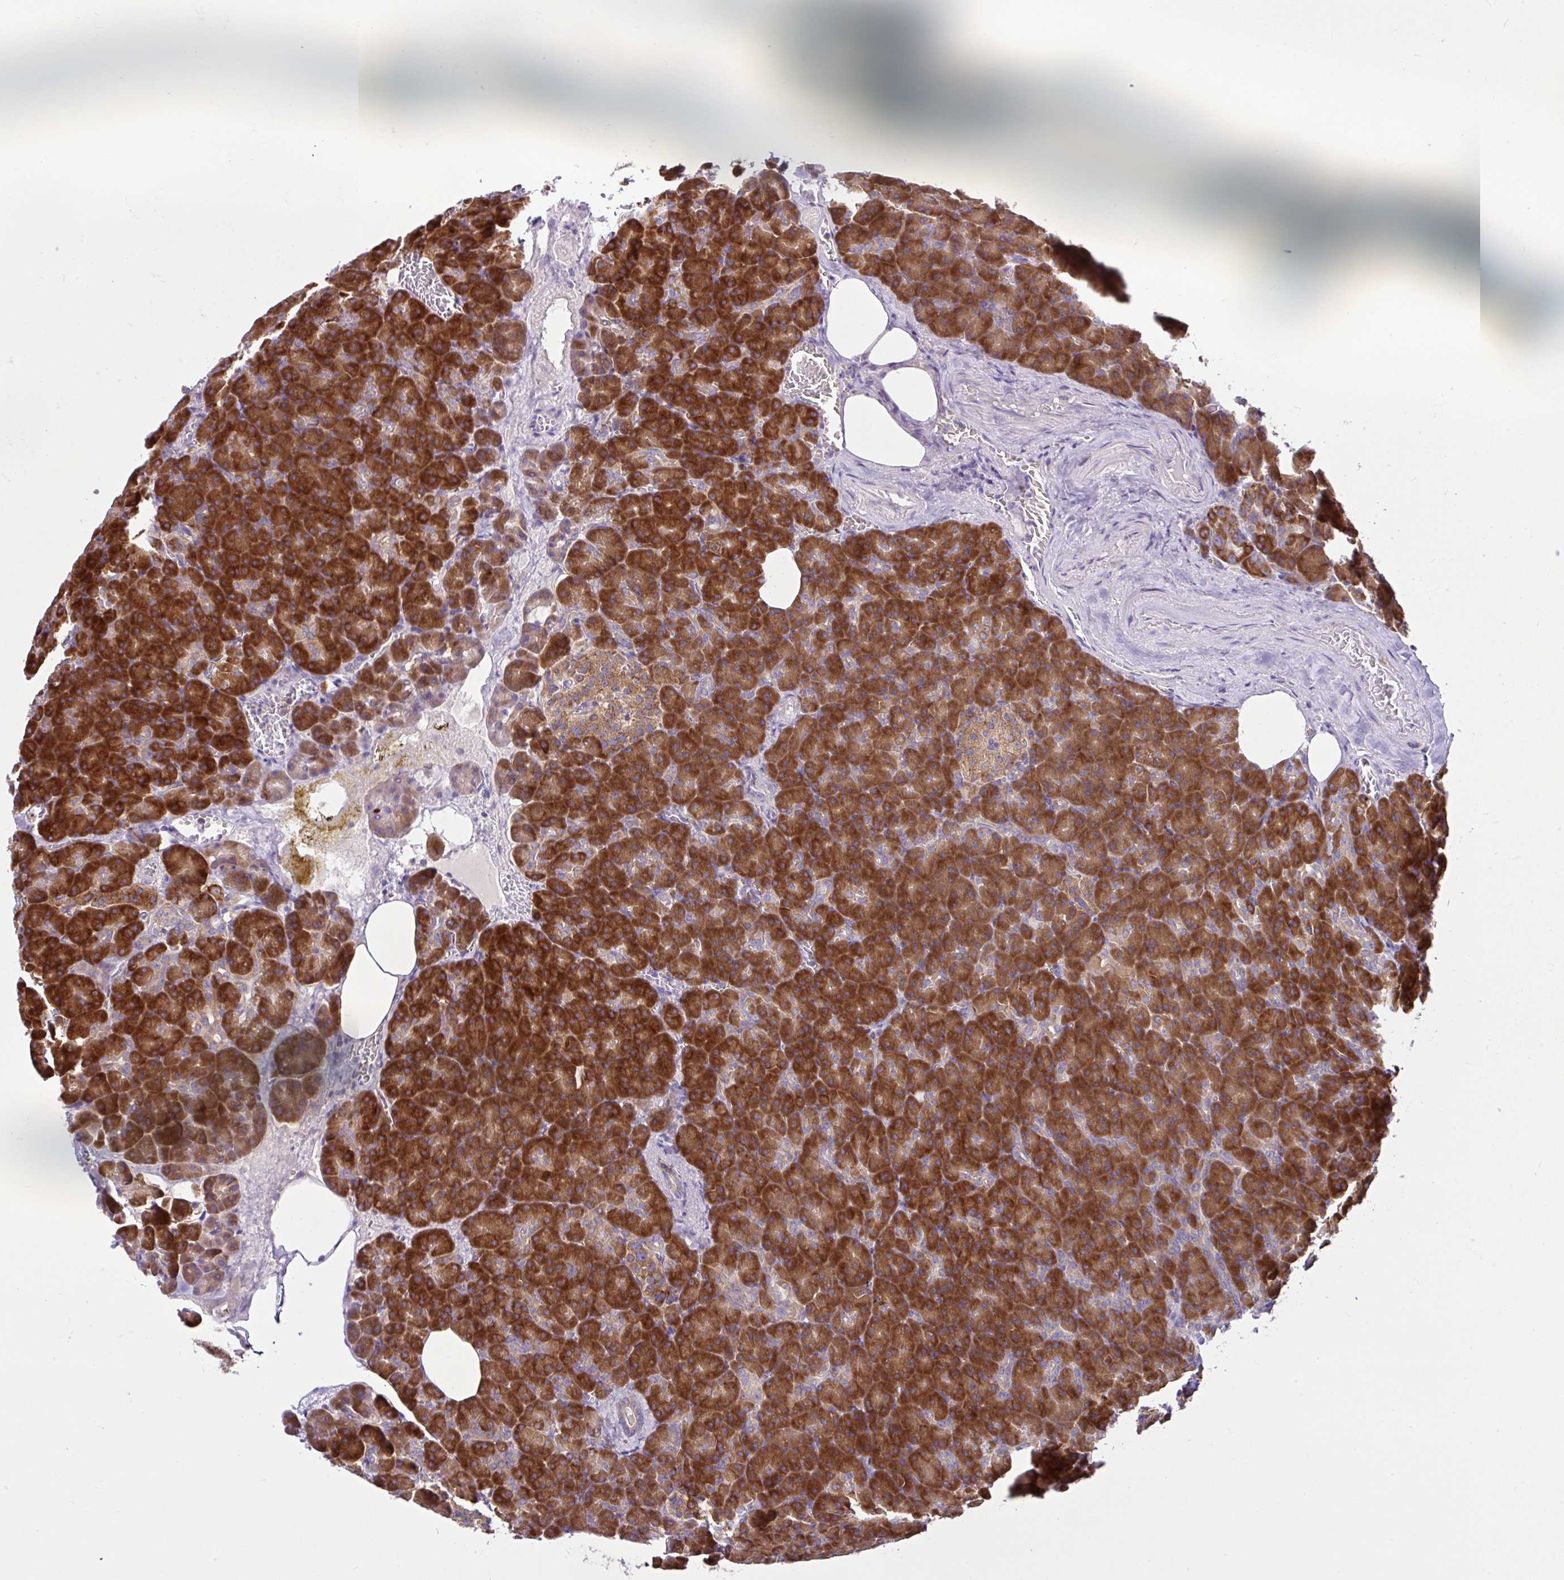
{"staining": {"intensity": "strong", "quantity": ">75%", "location": "cytoplasmic/membranous"}, "tissue": "pancreas", "cell_type": "Exocrine glandular cells", "image_type": "normal", "snomed": [{"axis": "morphology", "description": "Normal tissue, NOS"}, {"axis": "topography", "description": "Pancreas"}], "caption": "A high amount of strong cytoplasmic/membranous expression is appreciated in approximately >75% of exocrine glandular cells in benign pancreas. (Brightfield microscopy of DAB IHC at high magnification).", "gene": "LARS1", "patient": {"sex": "female", "age": 74}}